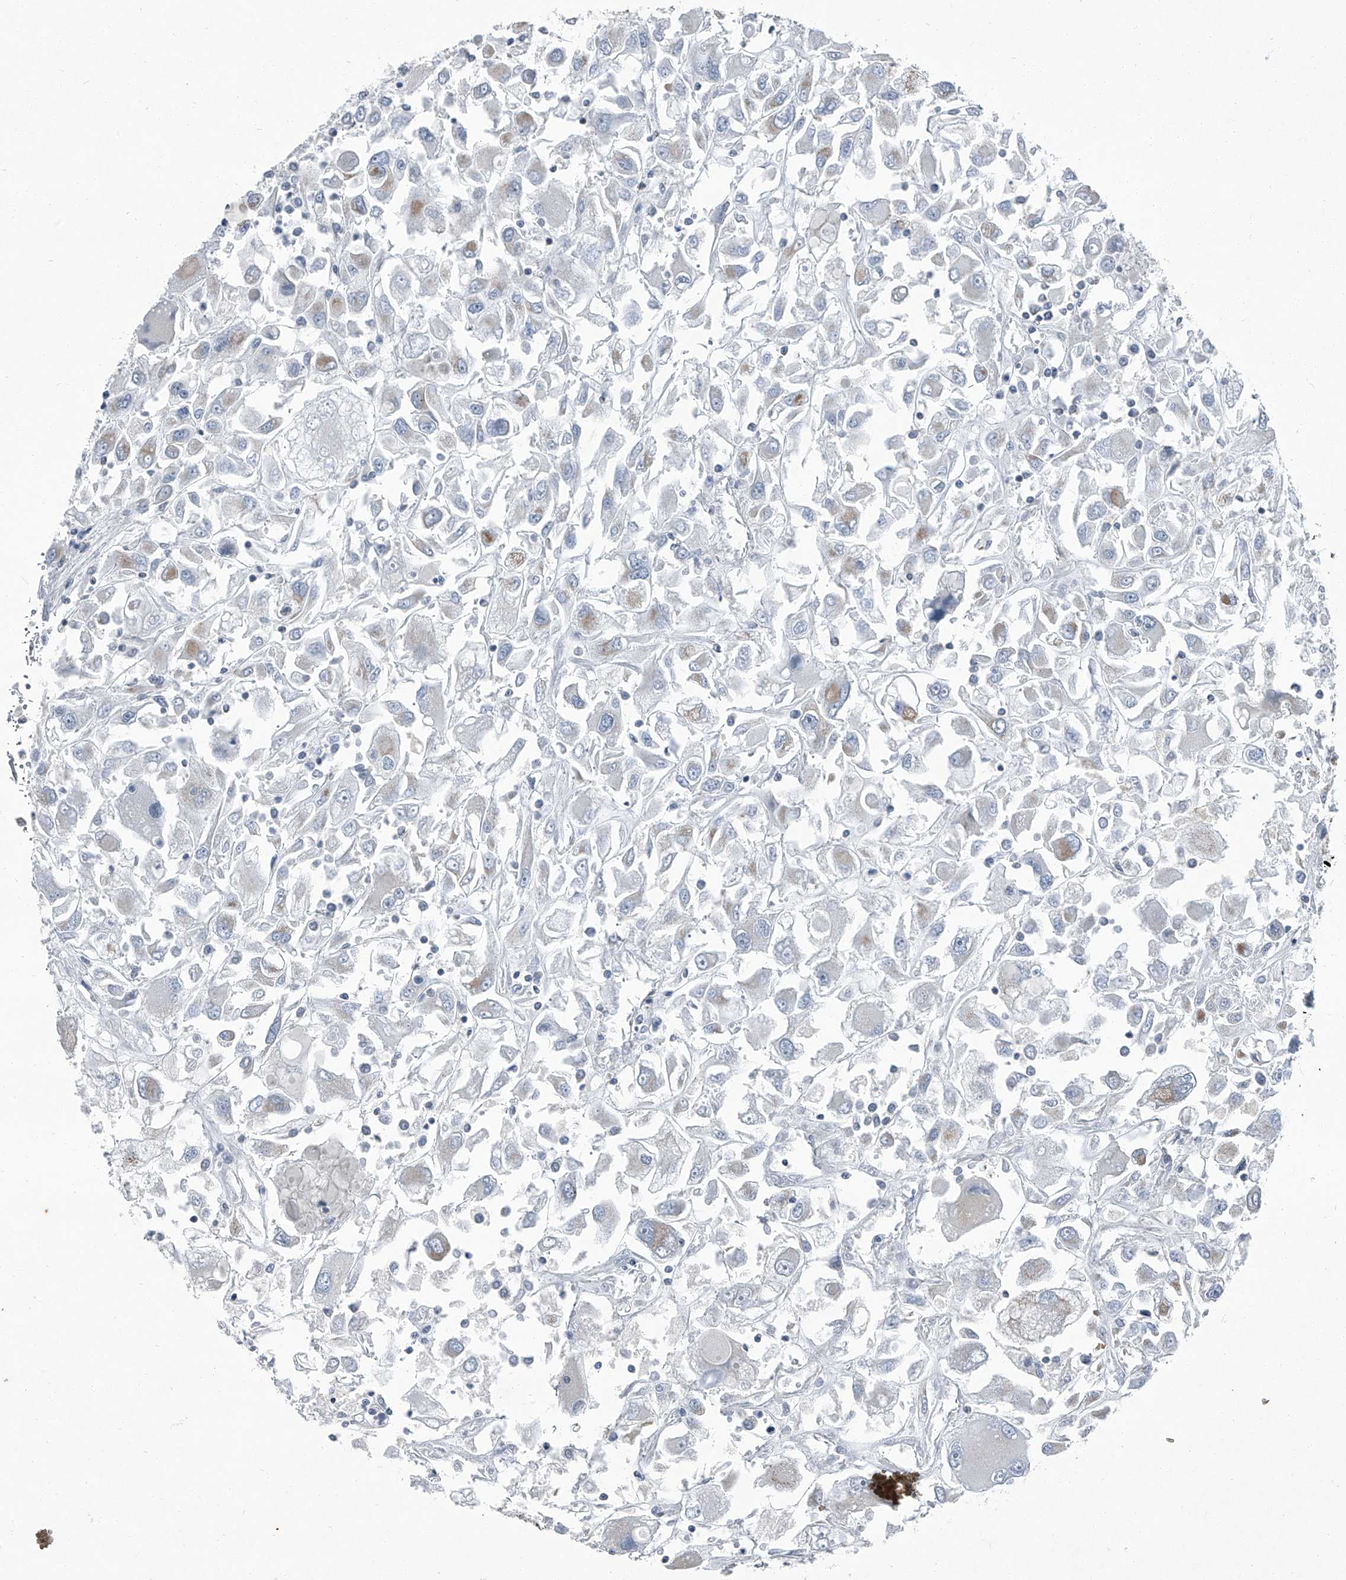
{"staining": {"intensity": "negative", "quantity": "none", "location": "none"}, "tissue": "renal cancer", "cell_type": "Tumor cells", "image_type": "cancer", "snomed": [{"axis": "morphology", "description": "Adenocarcinoma, NOS"}, {"axis": "topography", "description": "Kidney"}], "caption": "Tumor cells are negative for brown protein staining in renal cancer. (Brightfield microscopy of DAB (3,3'-diaminobenzidine) immunohistochemistry (IHC) at high magnification).", "gene": "CHRNA7", "patient": {"sex": "female", "age": 52}}